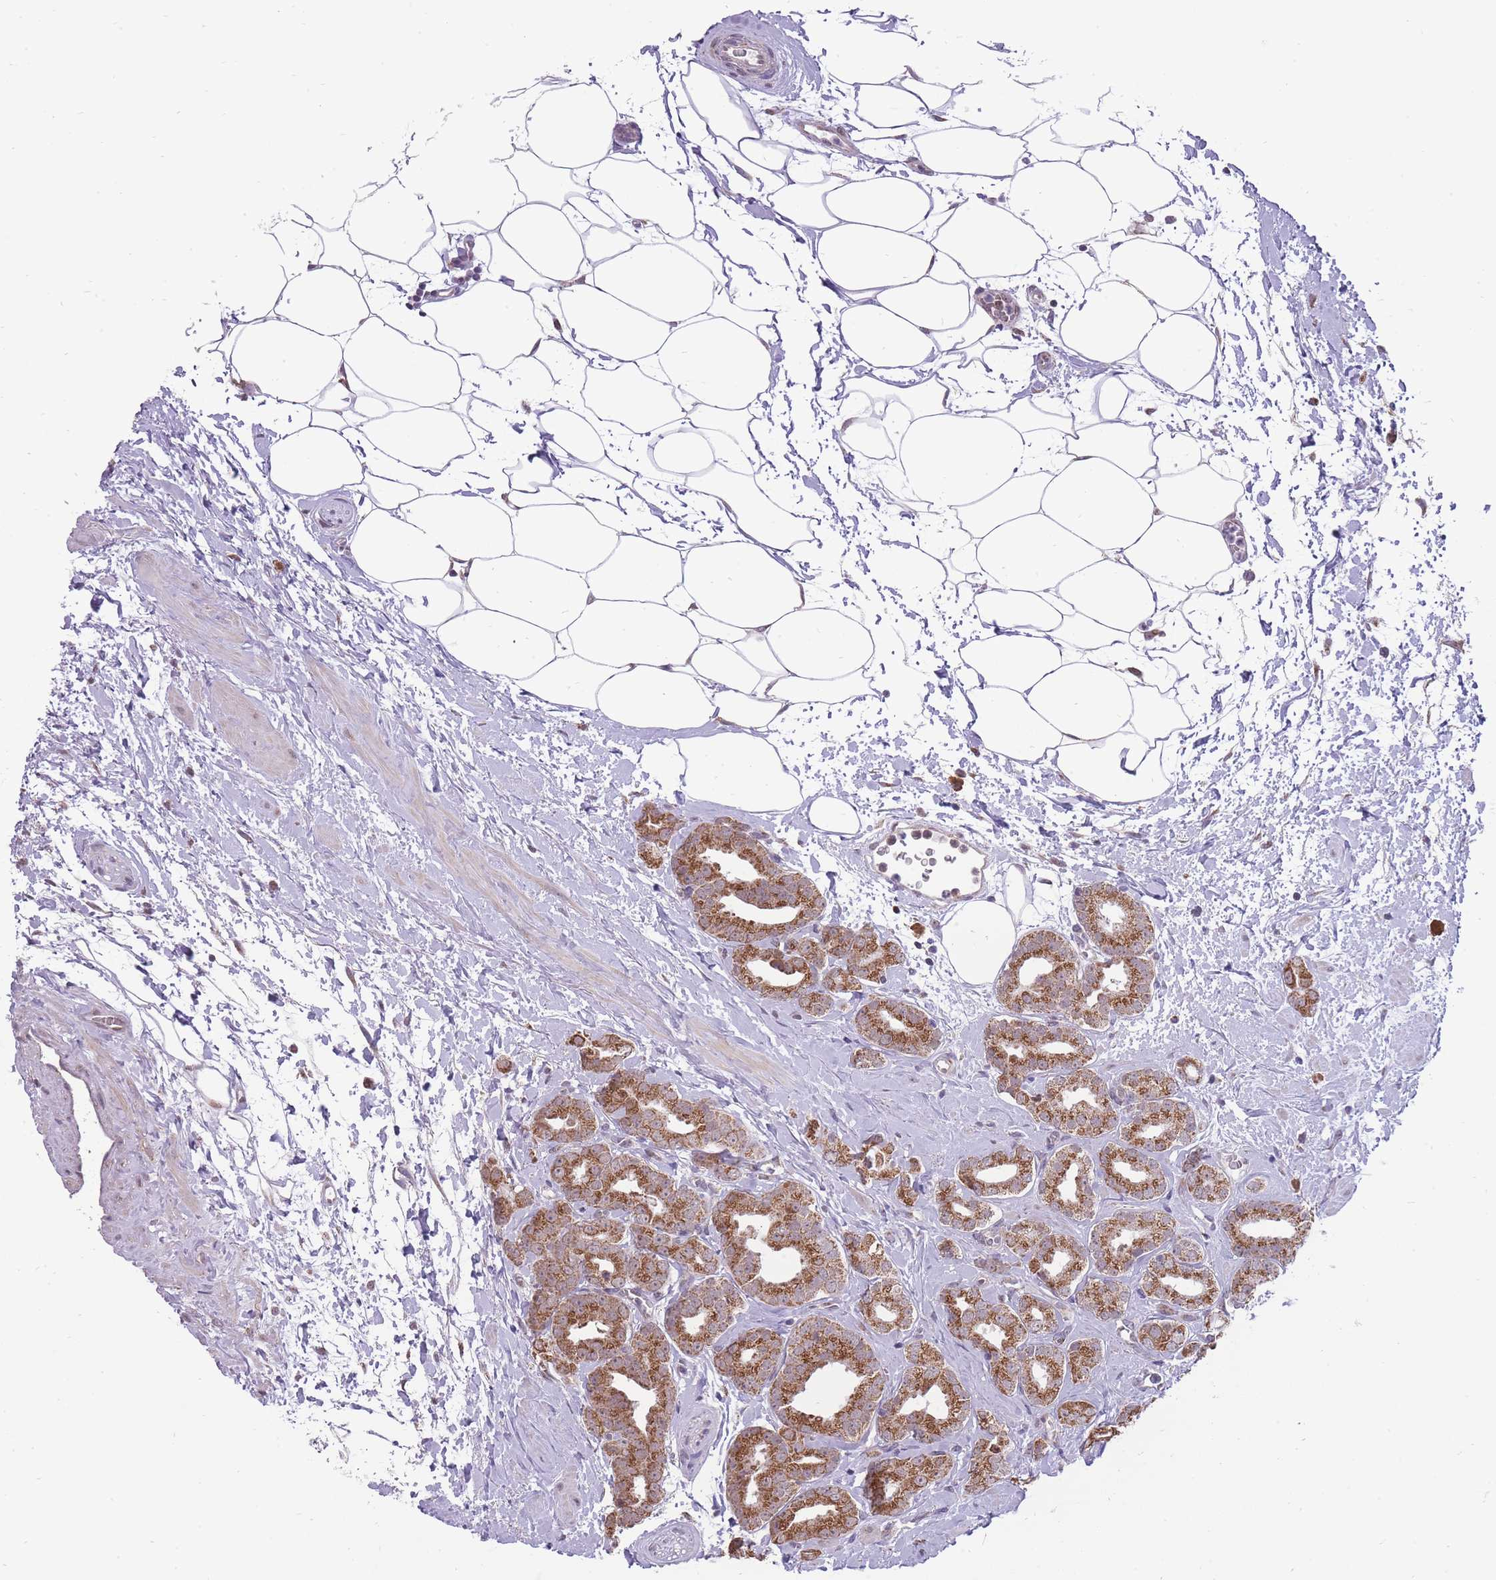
{"staining": {"intensity": "moderate", "quantity": ">75%", "location": "cytoplasmic/membranous"}, "tissue": "prostate cancer", "cell_type": "Tumor cells", "image_type": "cancer", "snomed": [{"axis": "morphology", "description": "Adenocarcinoma, High grade"}, {"axis": "topography", "description": "Prostate"}], "caption": "Immunohistochemical staining of human prostate cancer (high-grade adenocarcinoma) exhibits moderate cytoplasmic/membranous protein positivity in about >75% of tumor cells.", "gene": "NELL1", "patient": {"sex": "male", "age": 63}}